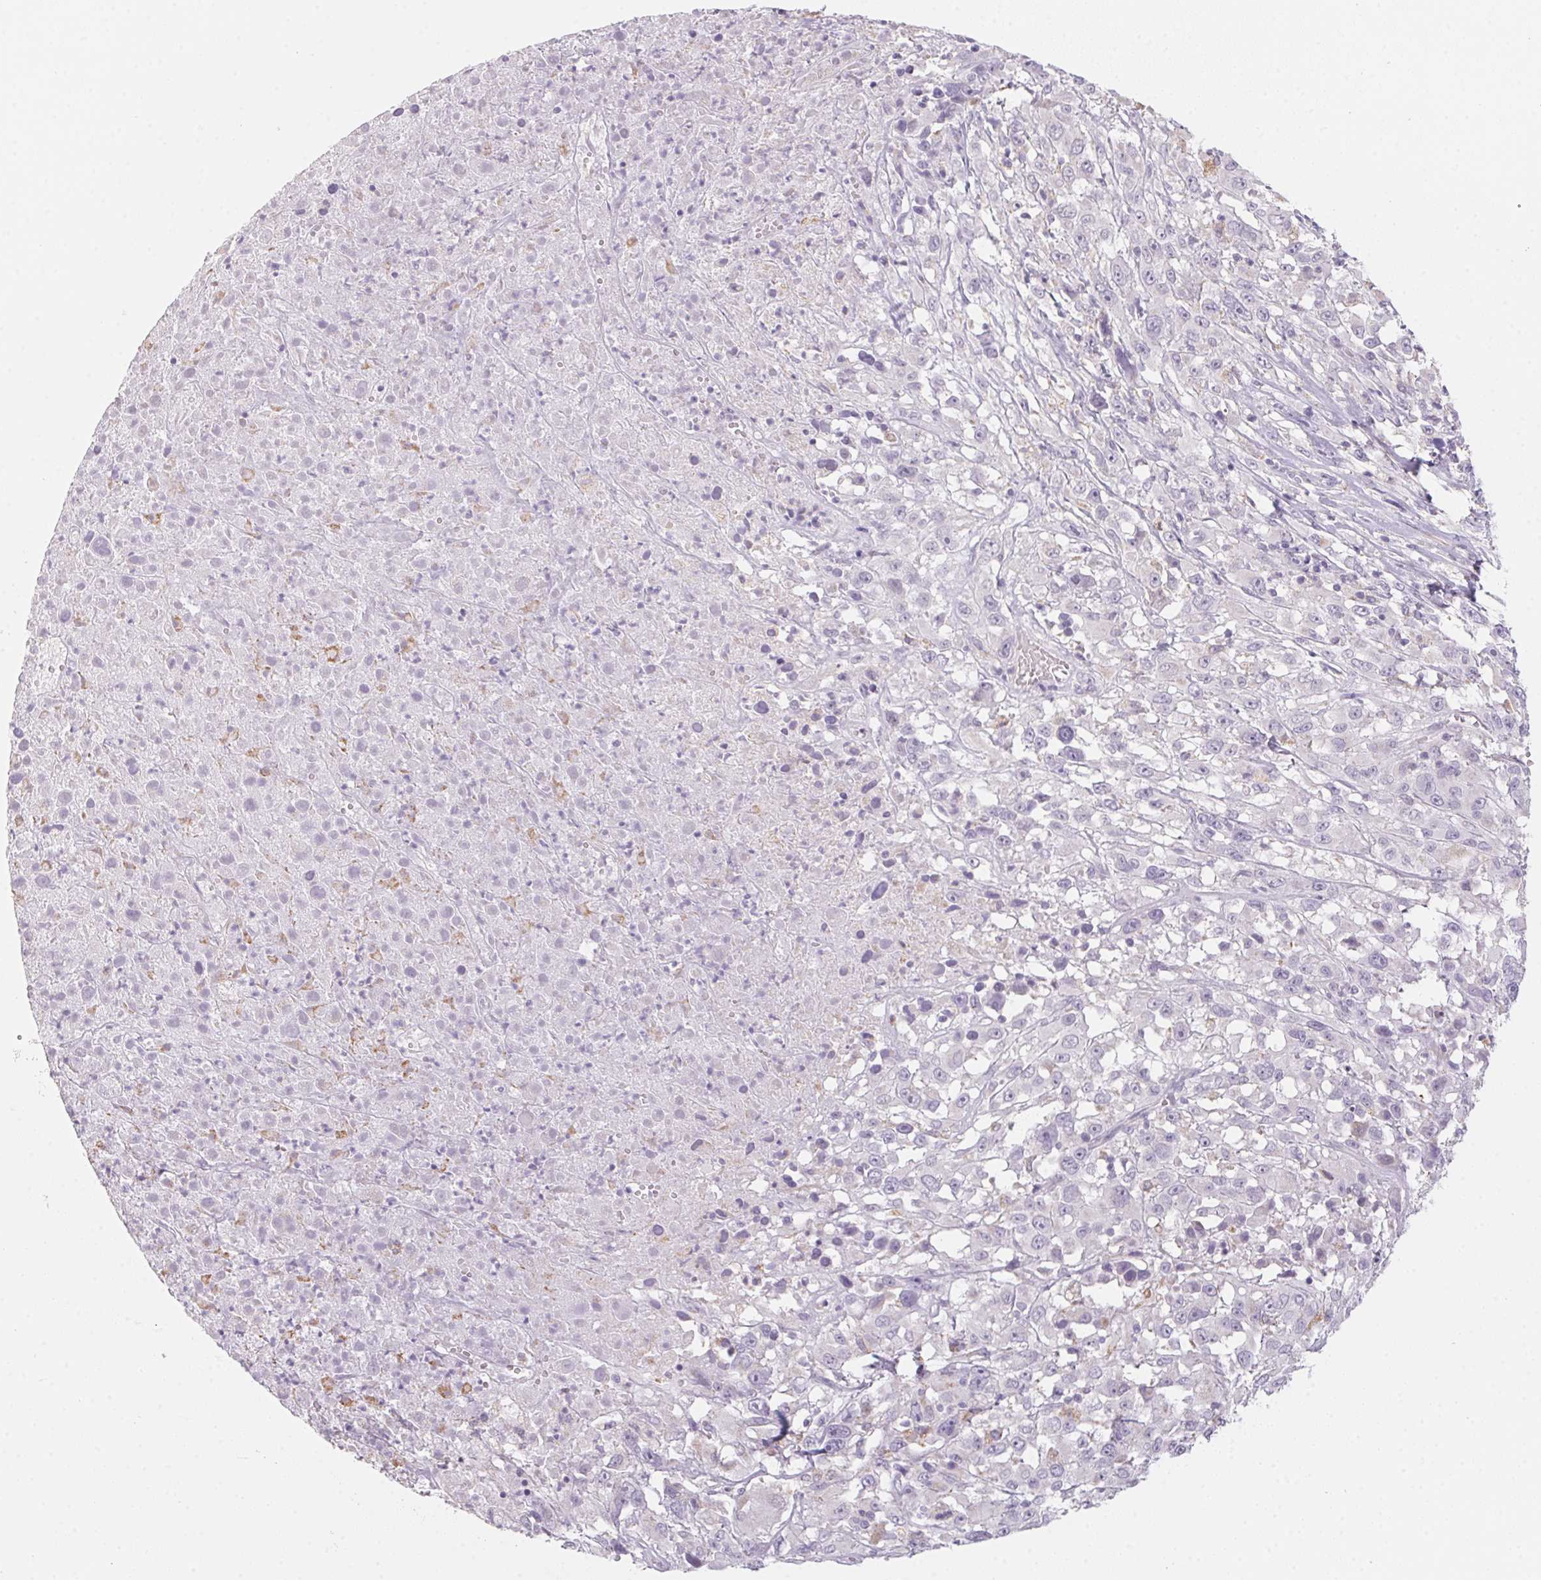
{"staining": {"intensity": "negative", "quantity": "none", "location": "none"}, "tissue": "melanoma", "cell_type": "Tumor cells", "image_type": "cancer", "snomed": [{"axis": "morphology", "description": "Malignant melanoma, Metastatic site"}, {"axis": "topography", "description": "Soft tissue"}], "caption": "There is no significant expression in tumor cells of malignant melanoma (metastatic site). Brightfield microscopy of immunohistochemistry (IHC) stained with DAB (brown) and hematoxylin (blue), captured at high magnification.", "gene": "PRPH", "patient": {"sex": "male", "age": 50}}